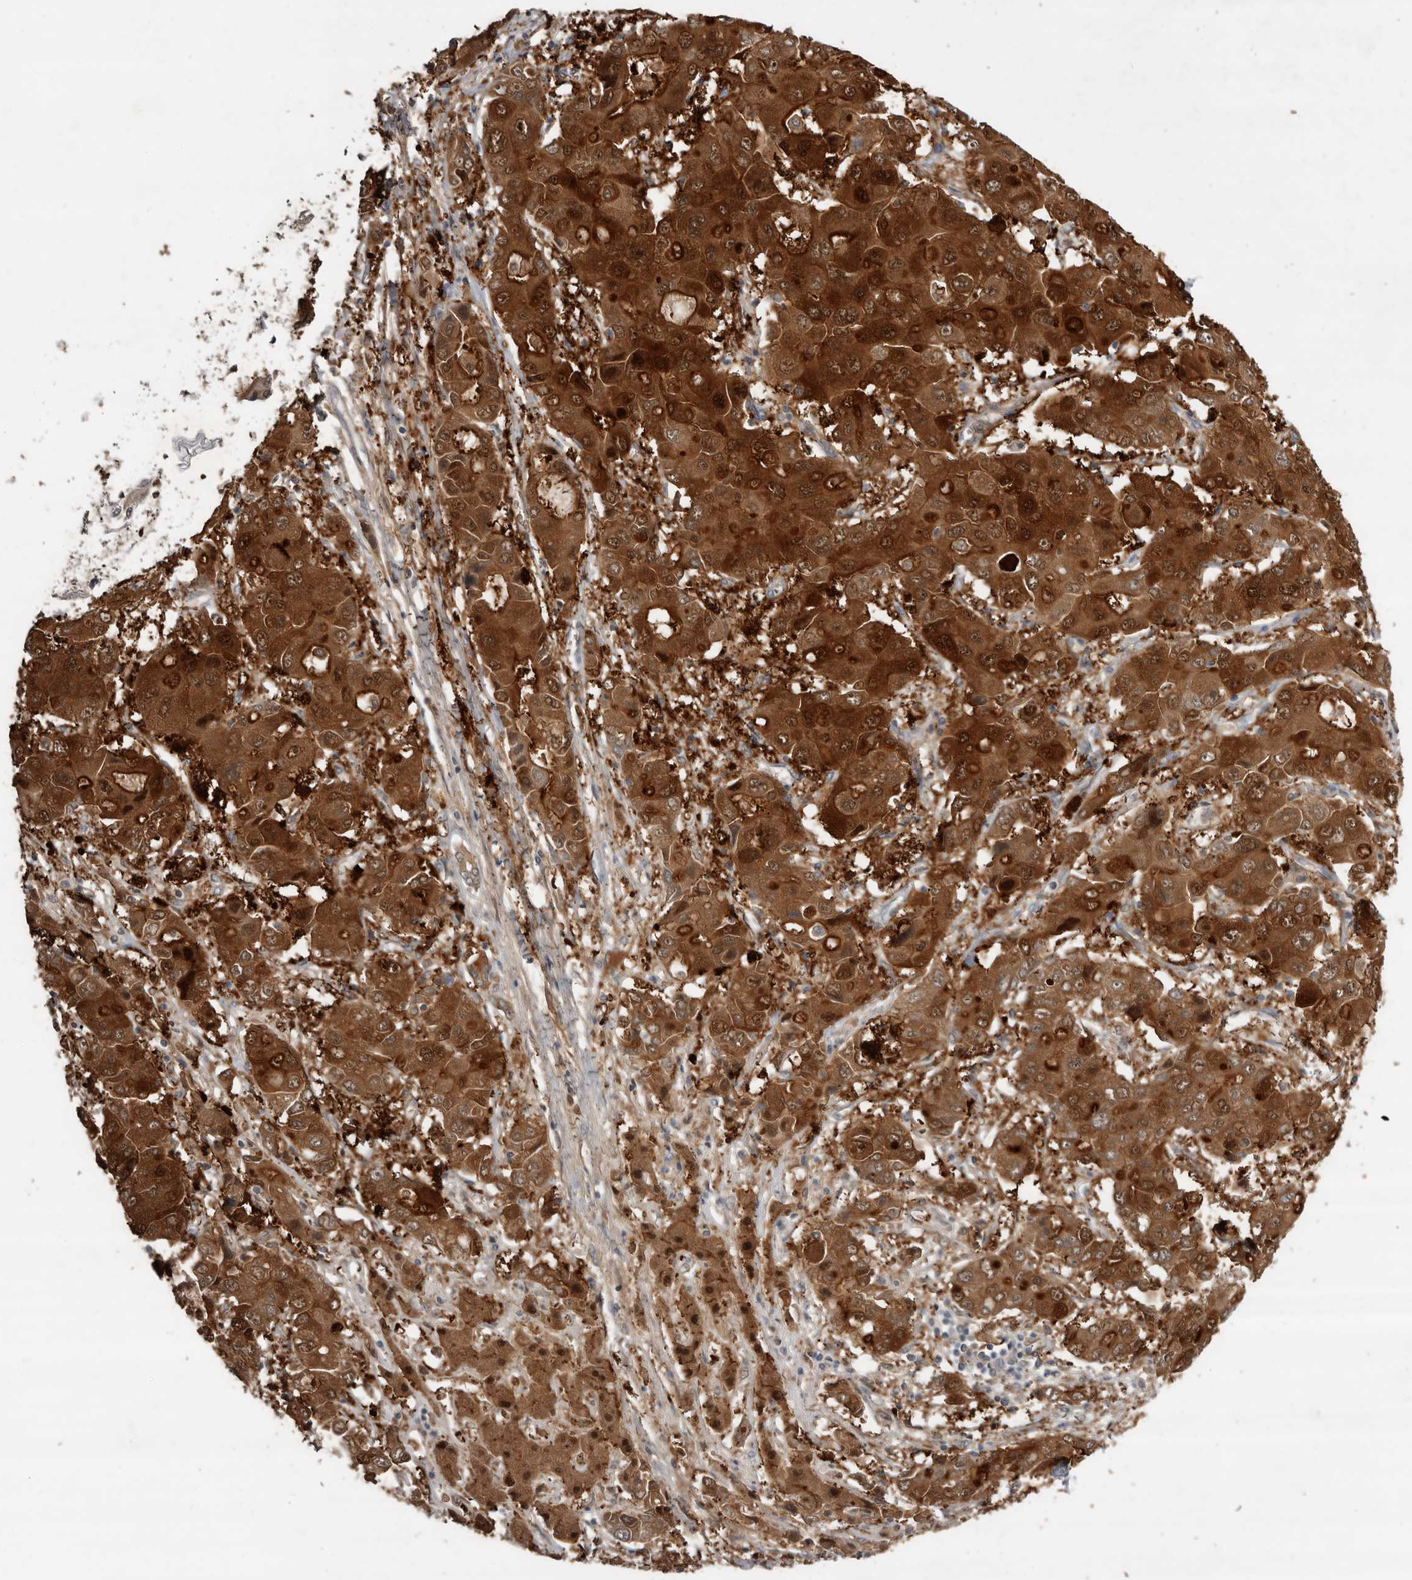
{"staining": {"intensity": "strong", "quantity": ">75%", "location": "cytoplasmic/membranous"}, "tissue": "liver cancer", "cell_type": "Tumor cells", "image_type": "cancer", "snomed": [{"axis": "morphology", "description": "Cholangiocarcinoma"}, {"axis": "topography", "description": "Liver"}], "caption": "Brown immunohistochemical staining in liver cholangiocarcinoma reveals strong cytoplasmic/membranous expression in approximately >75% of tumor cells.", "gene": "RBKS", "patient": {"sex": "male", "age": 67}}